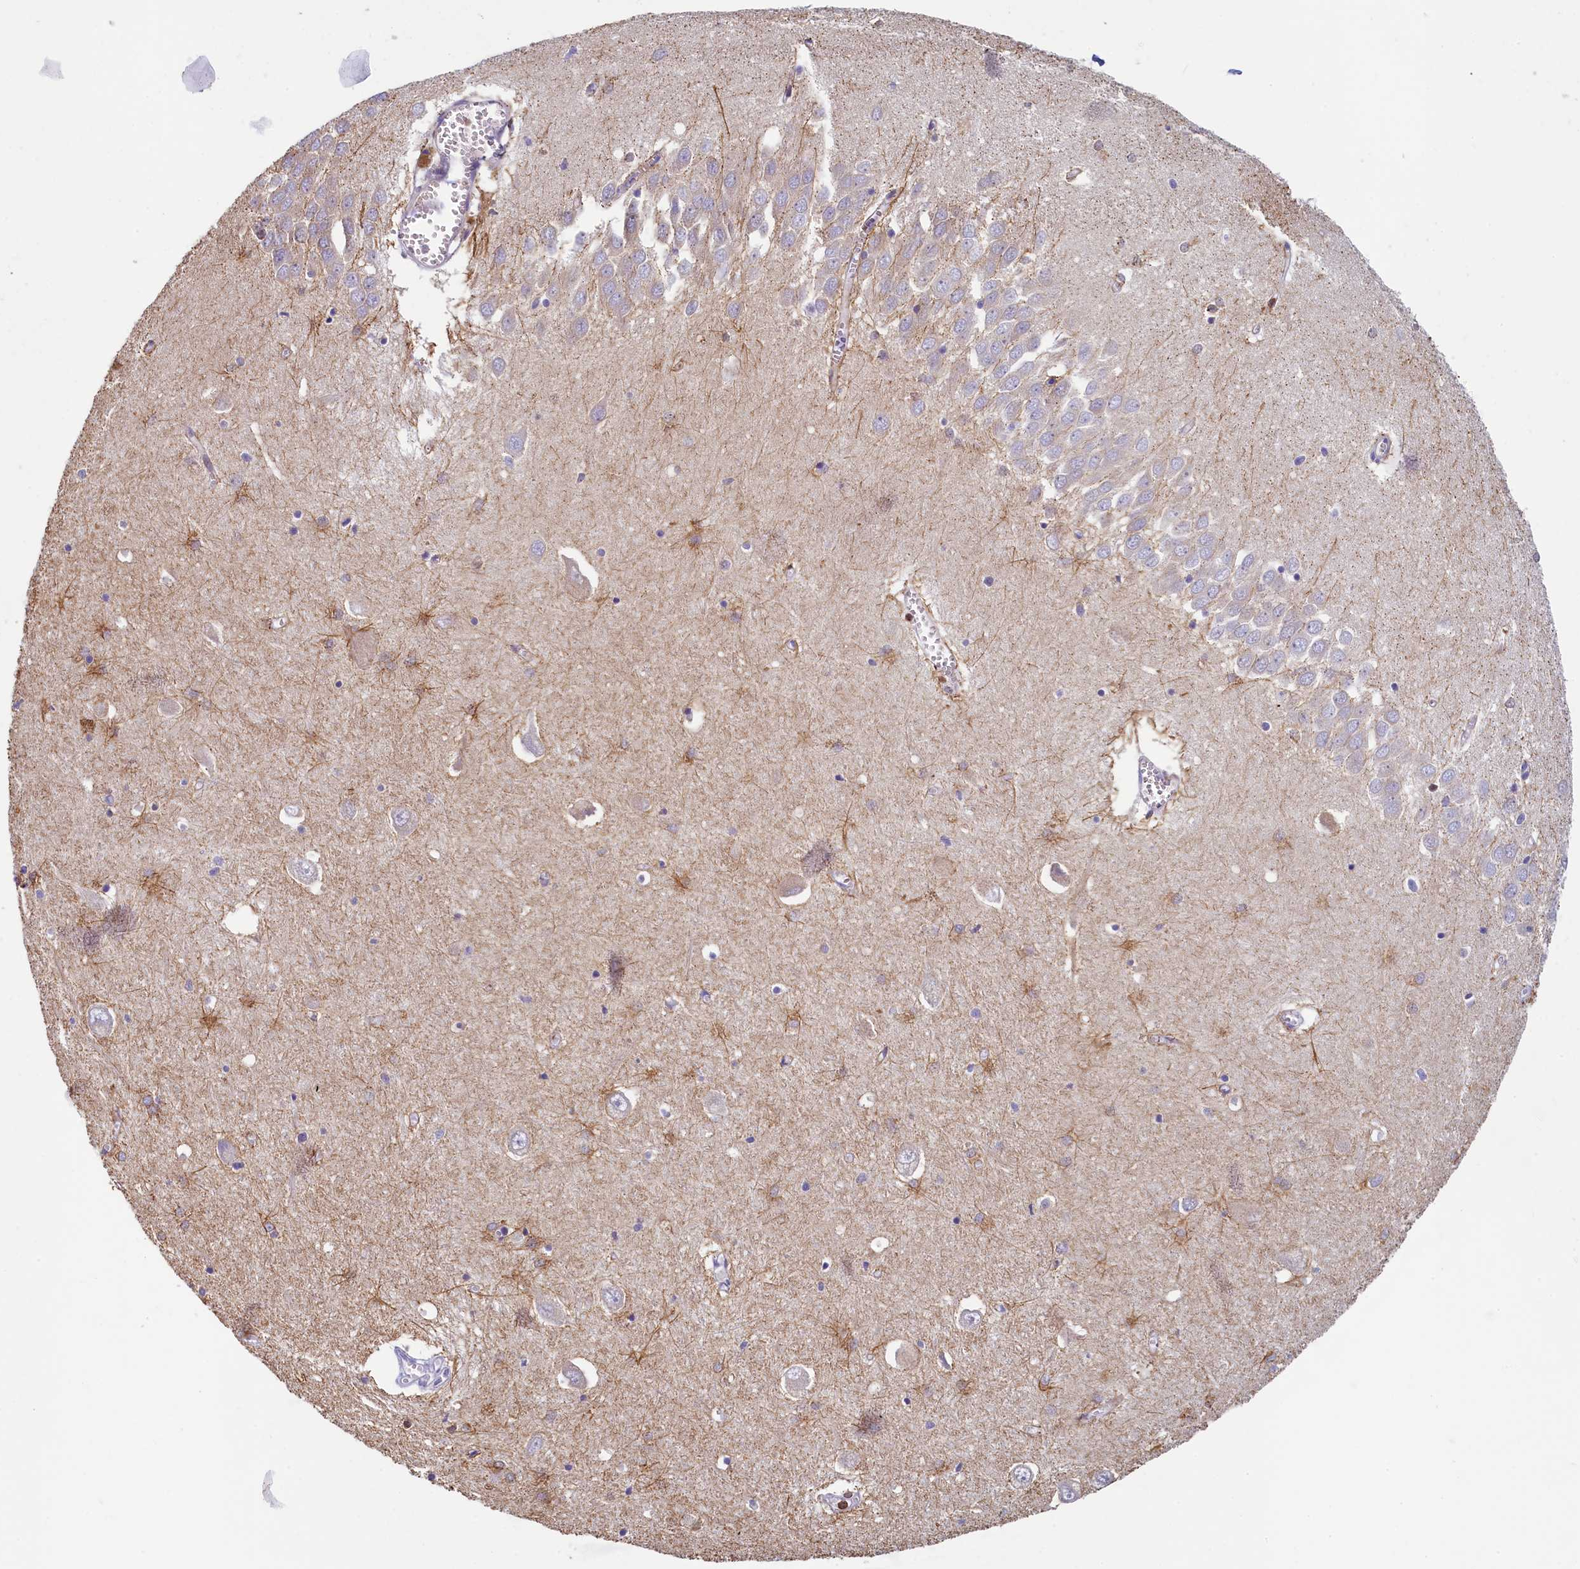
{"staining": {"intensity": "moderate", "quantity": "<25%", "location": "cytoplasmic/membranous"}, "tissue": "hippocampus", "cell_type": "Glial cells", "image_type": "normal", "snomed": [{"axis": "morphology", "description": "Normal tissue, NOS"}, {"axis": "topography", "description": "Hippocampus"}], "caption": "Immunohistochemical staining of unremarkable human hippocampus displays <25% levels of moderate cytoplasmic/membranous protein positivity in about <25% of glial cells. The staining was performed using DAB, with brown indicating positive protein expression. Nuclei are stained blue with hematoxylin.", "gene": "TRAF3IP3", "patient": {"sex": "male", "age": 70}}